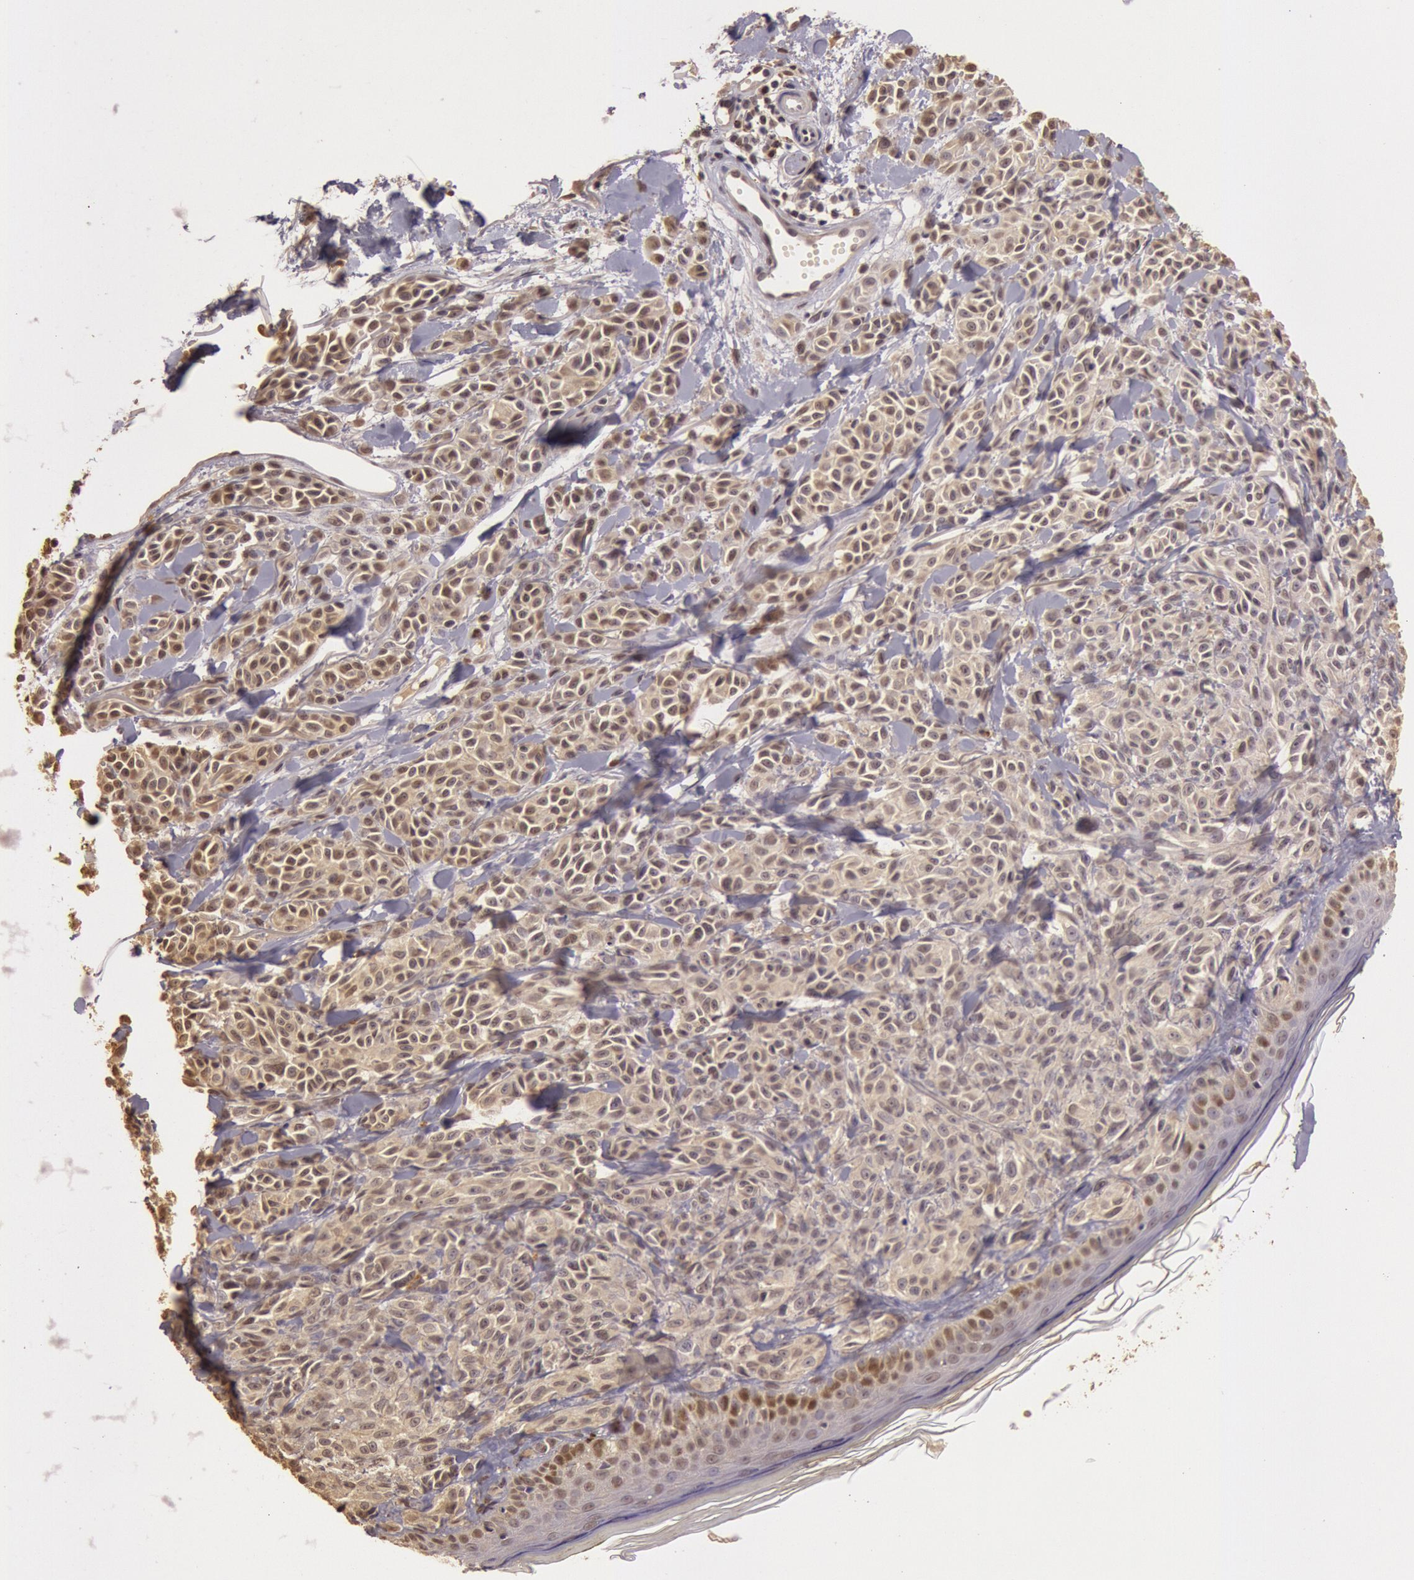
{"staining": {"intensity": "weak", "quantity": ">75%", "location": "cytoplasmic/membranous,nuclear"}, "tissue": "melanoma", "cell_type": "Tumor cells", "image_type": "cancer", "snomed": [{"axis": "morphology", "description": "Malignant melanoma, NOS"}, {"axis": "topography", "description": "Skin"}], "caption": "The photomicrograph displays staining of melanoma, revealing weak cytoplasmic/membranous and nuclear protein positivity (brown color) within tumor cells.", "gene": "SOD1", "patient": {"sex": "female", "age": 73}}